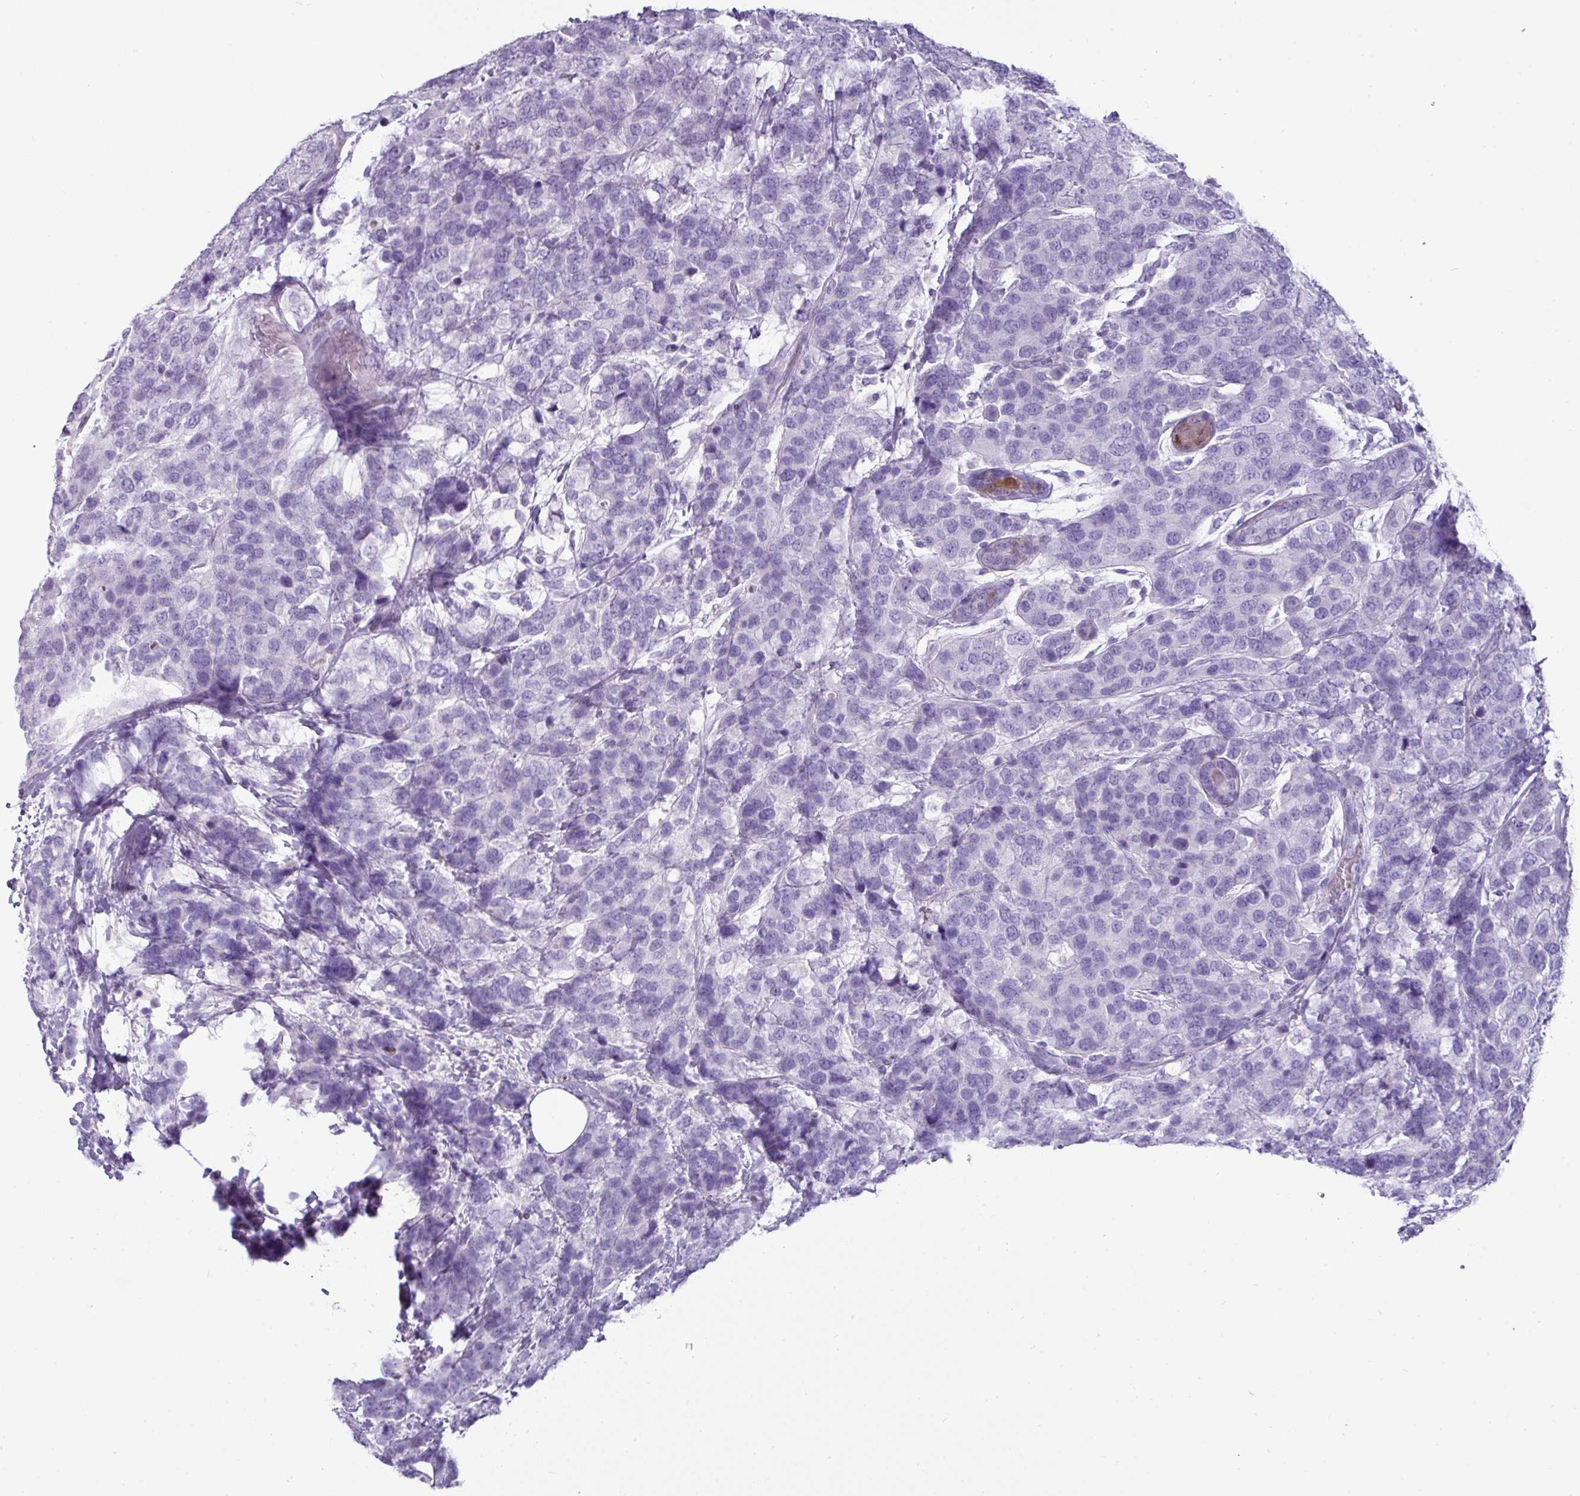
{"staining": {"intensity": "negative", "quantity": "none", "location": "none"}, "tissue": "breast cancer", "cell_type": "Tumor cells", "image_type": "cancer", "snomed": [{"axis": "morphology", "description": "Lobular carcinoma"}, {"axis": "topography", "description": "Breast"}], "caption": "DAB (3,3'-diaminobenzidine) immunohistochemical staining of lobular carcinoma (breast) reveals no significant staining in tumor cells.", "gene": "GSTA3", "patient": {"sex": "female", "age": 59}}